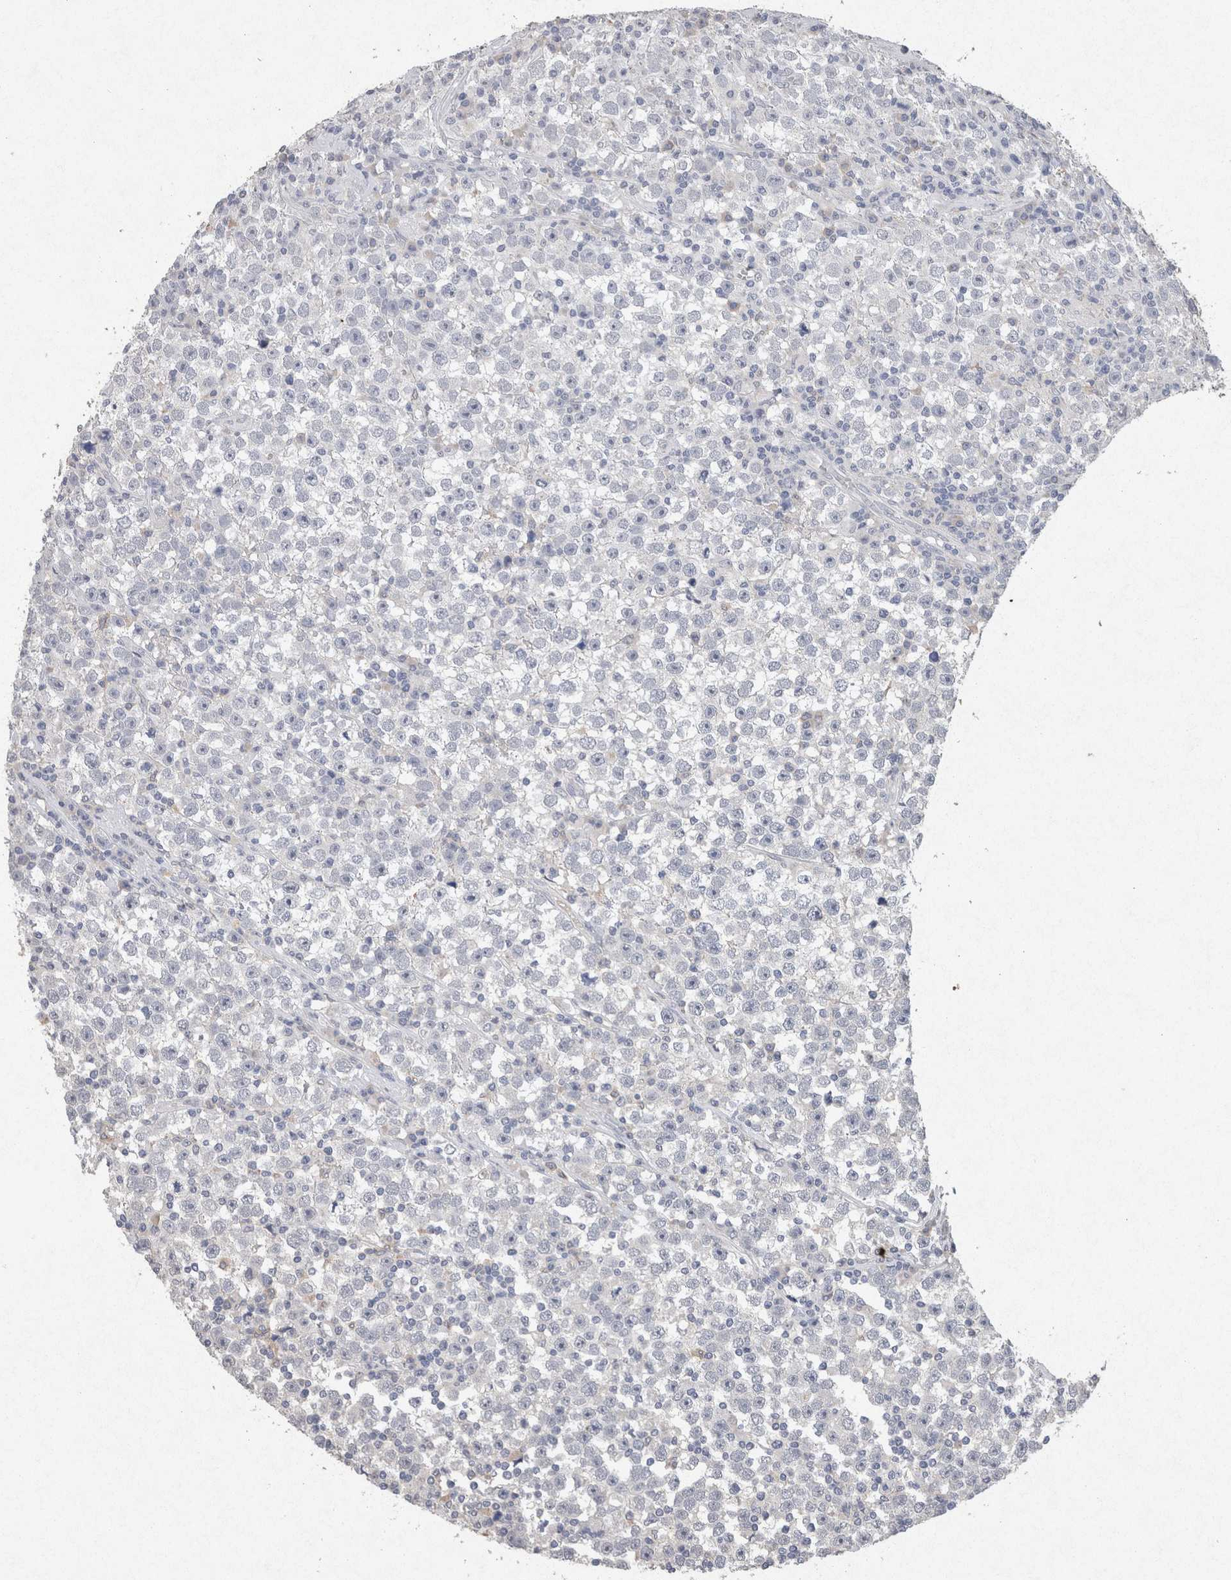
{"staining": {"intensity": "negative", "quantity": "none", "location": "none"}, "tissue": "testis cancer", "cell_type": "Tumor cells", "image_type": "cancer", "snomed": [{"axis": "morphology", "description": "Seminoma, NOS"}, {"axis": "topography", "description": "Testis"}], "caption": "Micrograph shows no protein staining in tumor cells of testis seminoma tissue.", "gene": "FABP7", "patient": {"sex": "male", "age": 43}}